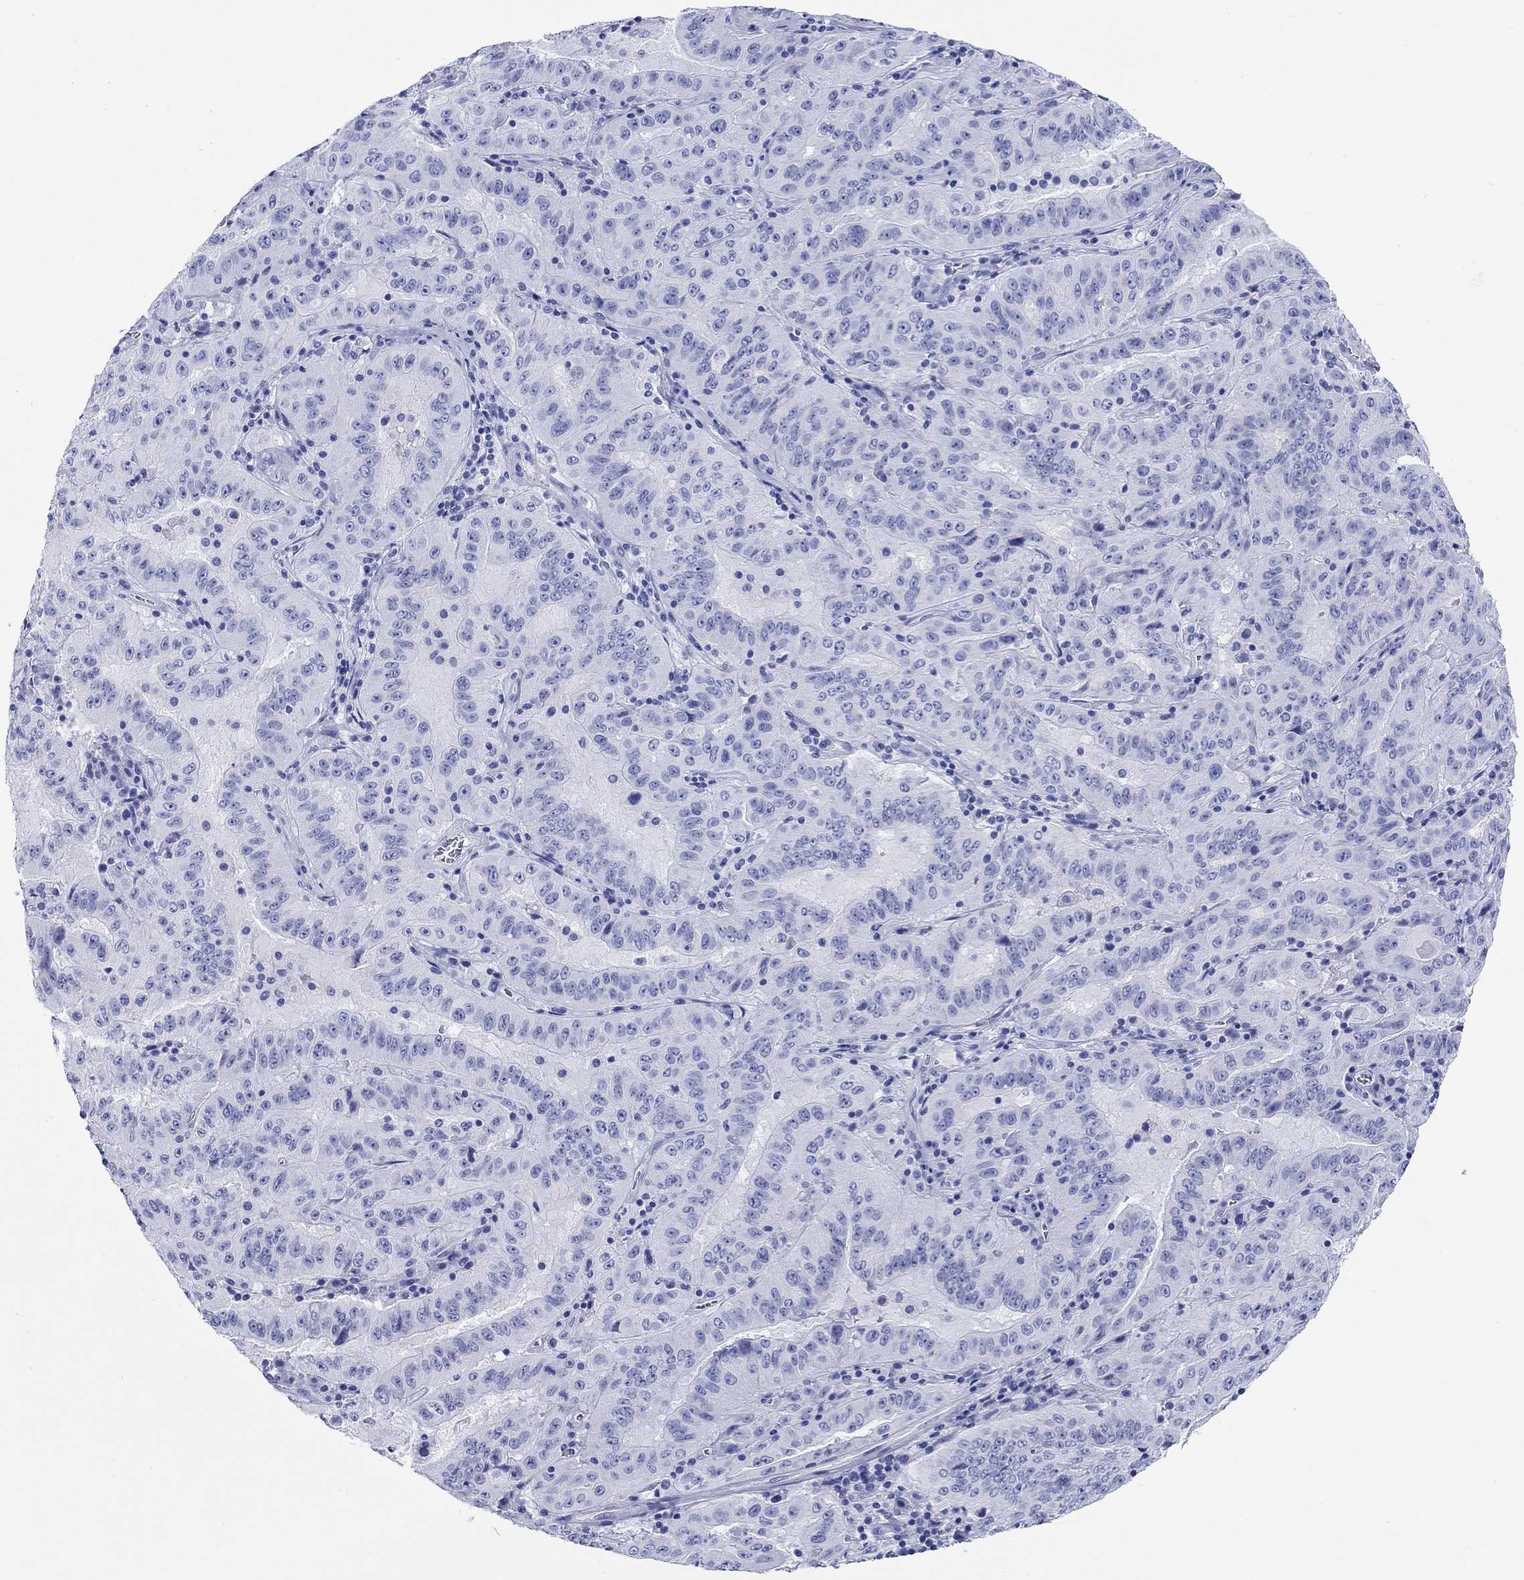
{"staining": {"intensity": "negative", "quantity": "none", "location": "none"}, "tissue": "pancreatic cancer", "cell_type": "Tumor cells", "image_type": "cancer", "snomed": [{"axis": "morphology", "description": "Adenocarcinoma, NOS"}, {"axis": "topography", "description": "Pancreas"}], "caption": "This image is of pancreatic cancer (adenocarcinoma) stained with immunohistochemistry to label a protein in brown with the nuclei are counter-stained blue. There is no staining in tumor cells.", "gene": "CRYGS", "patient": {"sex": "male", "age": 63}}